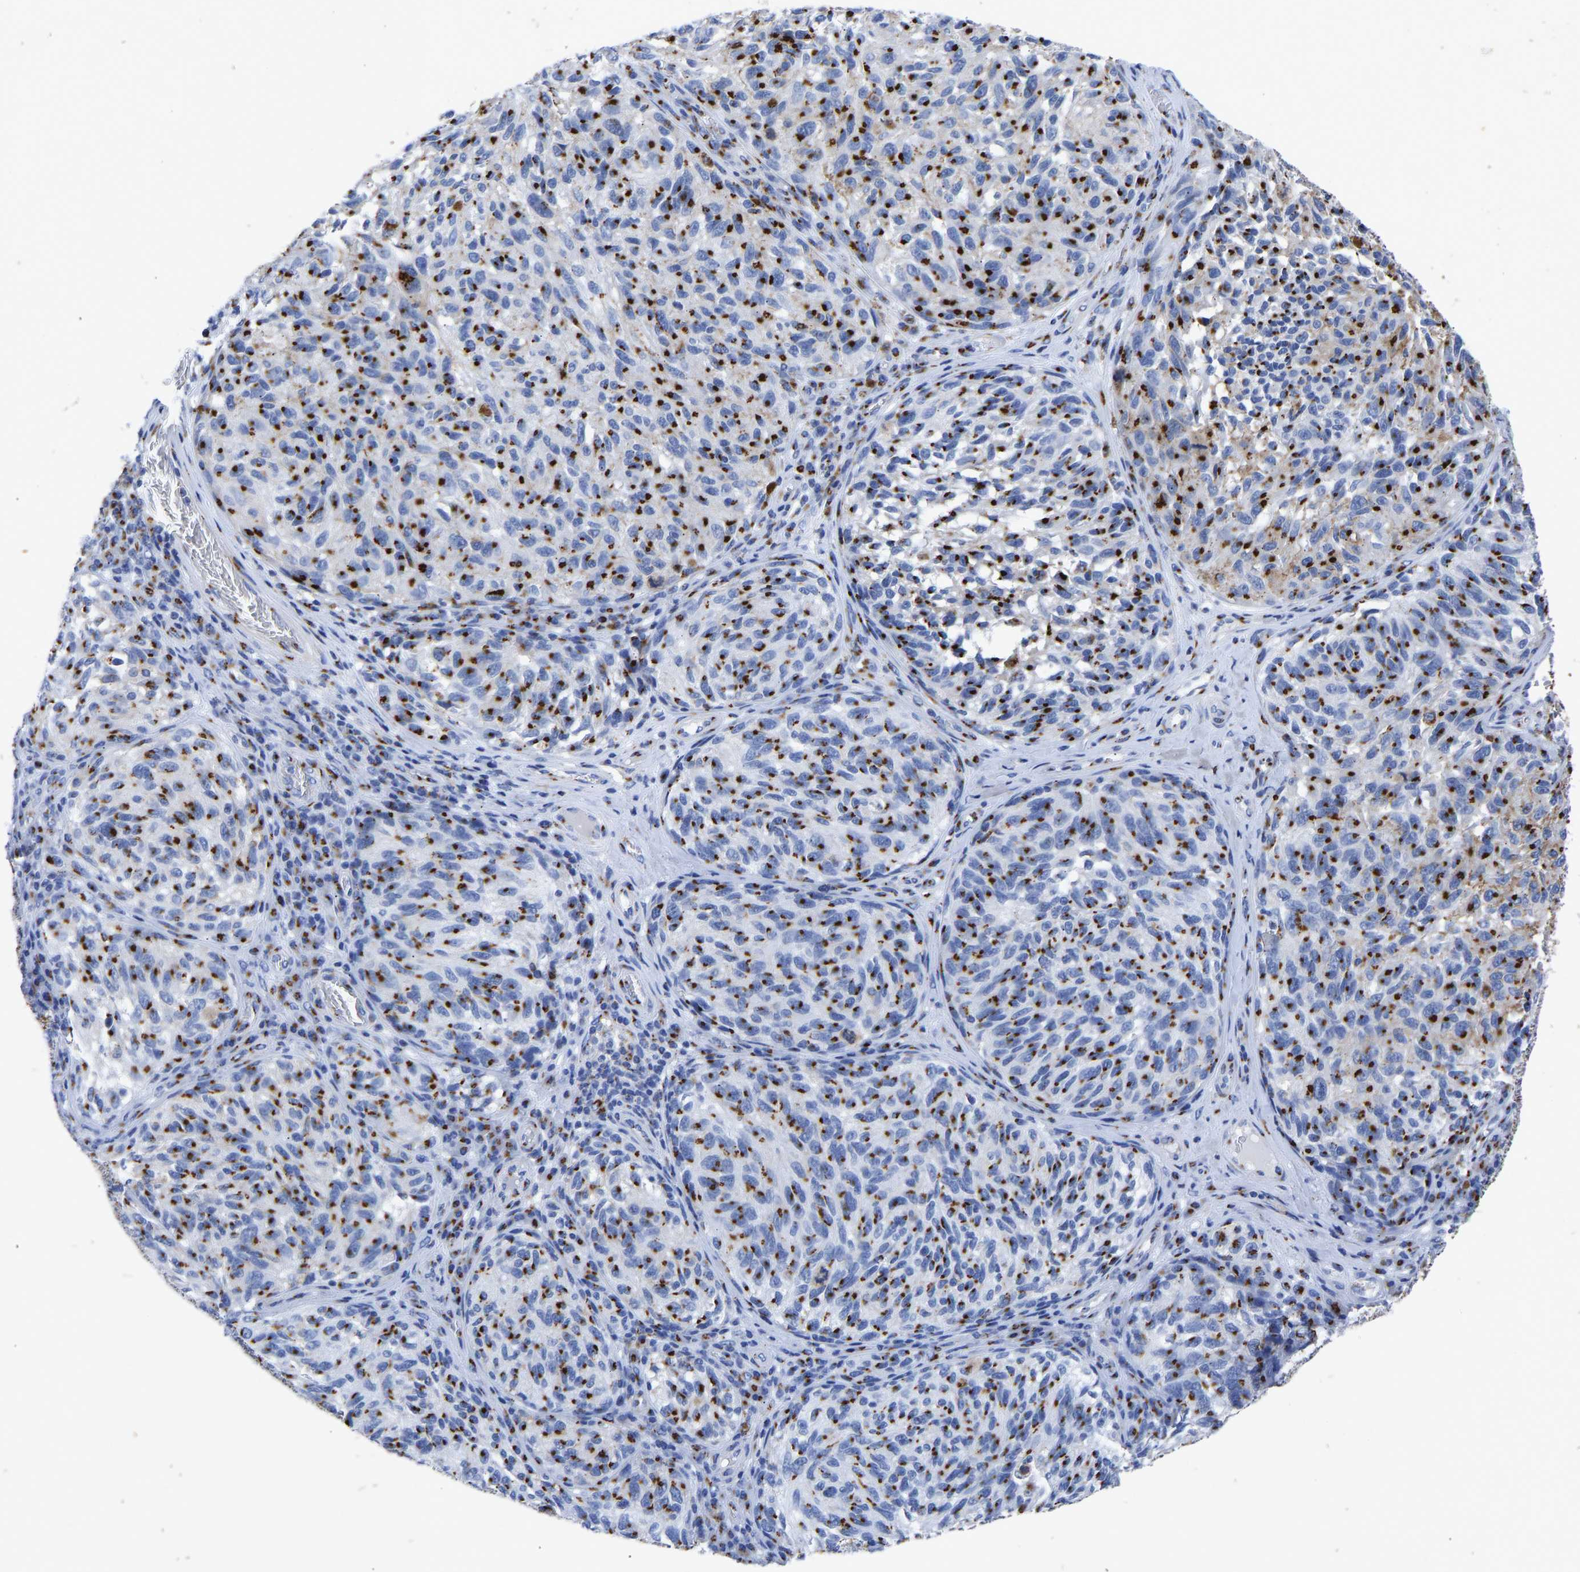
{"staining": {"intensity": "strong", "quantity": ">75%", "location": "cytoplasmic/membranous"}, "tissue": "melanoma", "cell_type": "Tumor cells", "image_type": "cancer", "snomed": [{"axis": "morphology", "description": "Malignant melanoma, NOS"}, {"axis": "topography", "description": "Skin"}], "caption": "Immunohistochemical staining of human malignant melanoma displays strong cytoplasmic/membranous protein staining in approximately >75% of tumor cells. (brown staining indicates protein expression, while blue staining denotes nuclei).", "gene": "TMEM87A", "patient": {"sex": "female", "age": 73}}